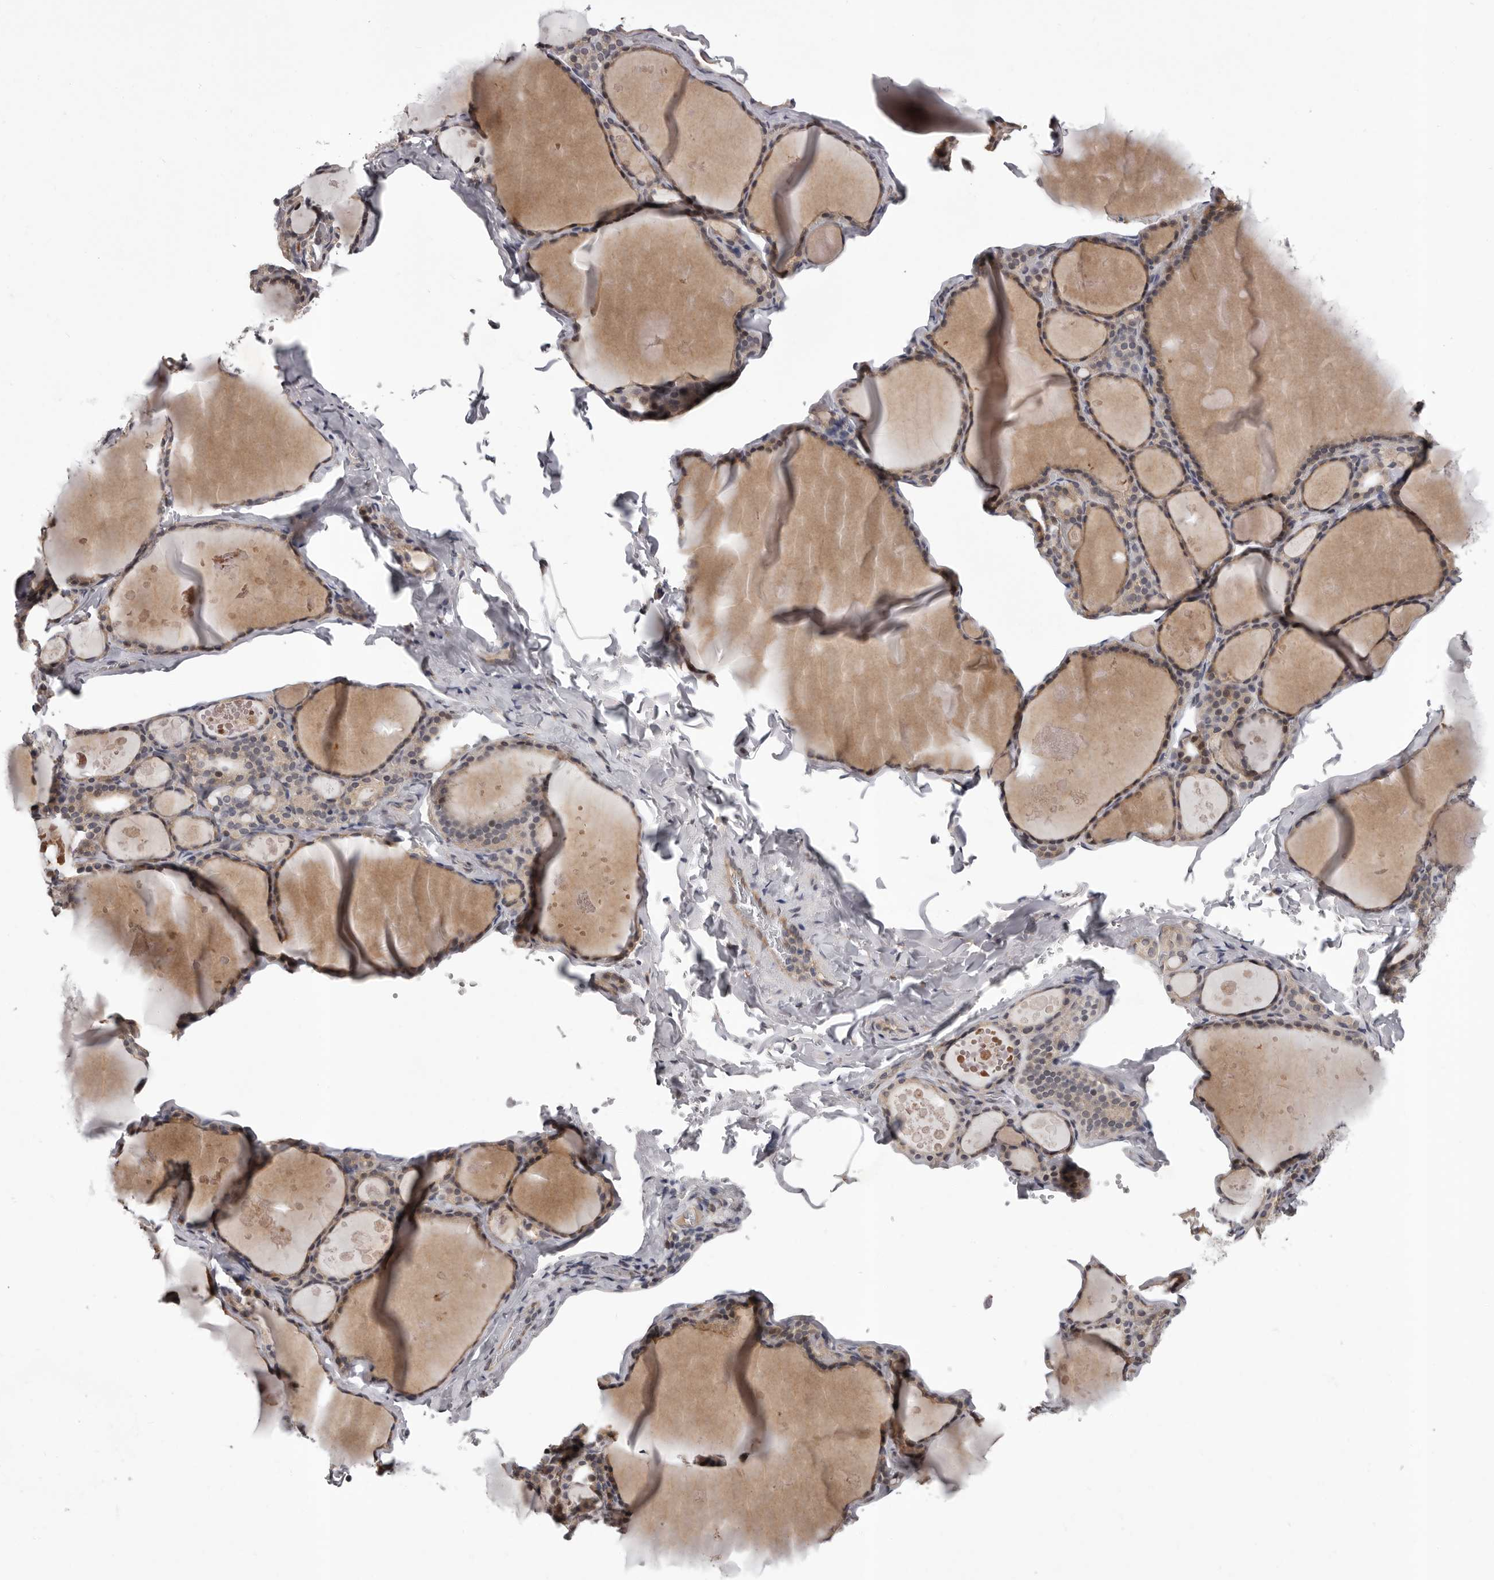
{"staining": {"intensity": "weak", "quantity": ">75%", "location": "cytoplasmic/membranous,nuclear"}, "tissue": "thyroid gland", "cell_type": "Glandular cells", "image_type": "normal", "snomed": [{"axis": "morphology", "description": "Normal tissue, NOS"}, {"axis": "topography", "description": "Thyroid gland"}], "caption": "Benign thyroid gland reveals weak cytoplasmic/membranous,nuclear expression in approximately >75% of glandular cells (IHC, brightfield microscopy, high magnification)..", "gene": "MED8", "patient": {"sex": "male", "age": 56}}